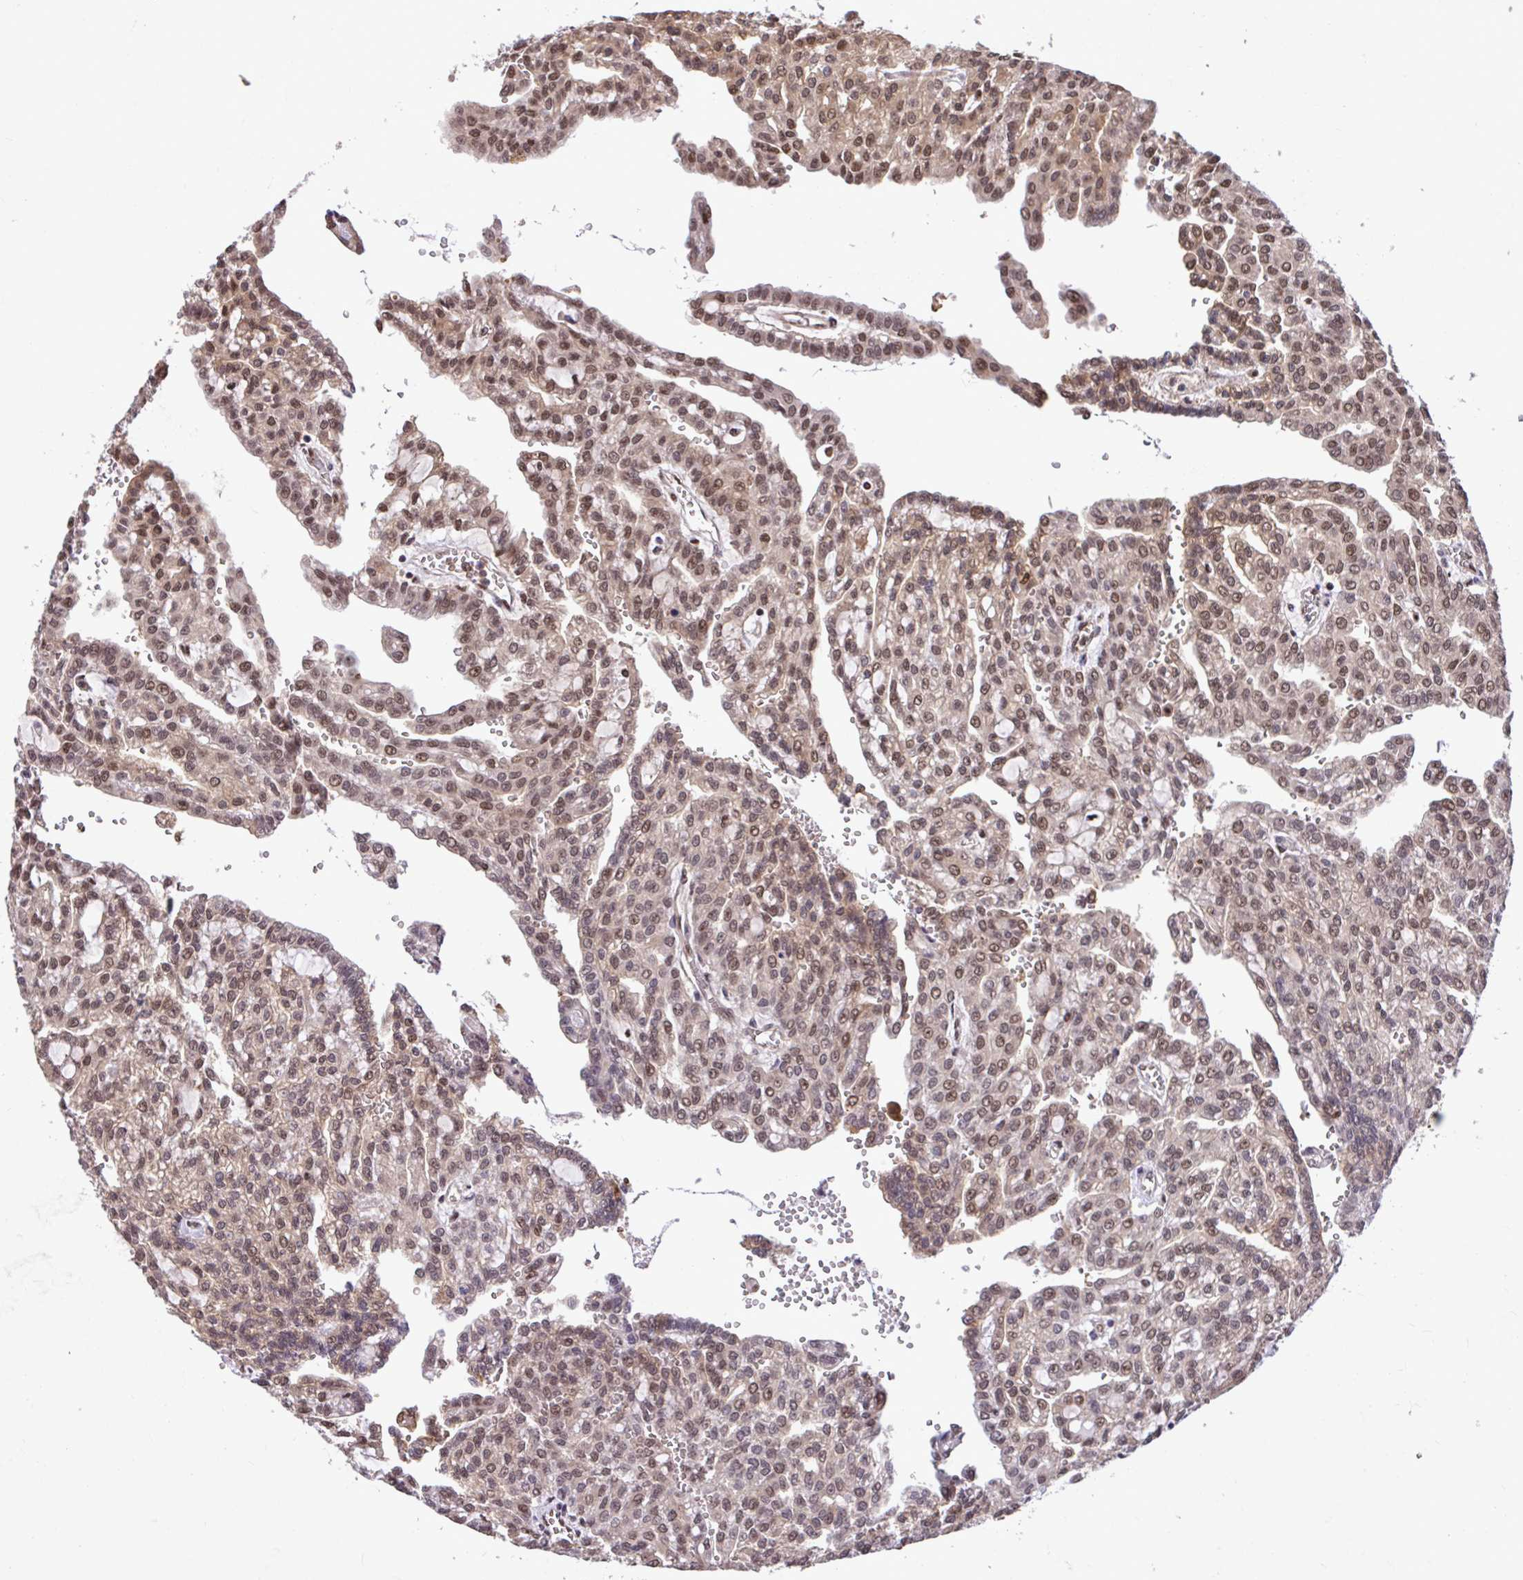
{"staining": {"intensity": "moderate", "quantity": ">75%", "location": "nuclear"}, "tissue": "renal cancer", "cell_type": "Tumor cells", "image_type": "cancer", "snomed": [{"axis": "morphology", "description": "Adenocarcinoma, NOS"}, {"axis": "topography", "description": "Kidney"}], "caption": "Immunohistochemical staining of renal cancer (adenocarcinoma) exhibits moderate nuclear protein staining in approximately >75% of tumor cells.", "gene": "GLIS3", "patient": {"sex": "male", "age": 63}}